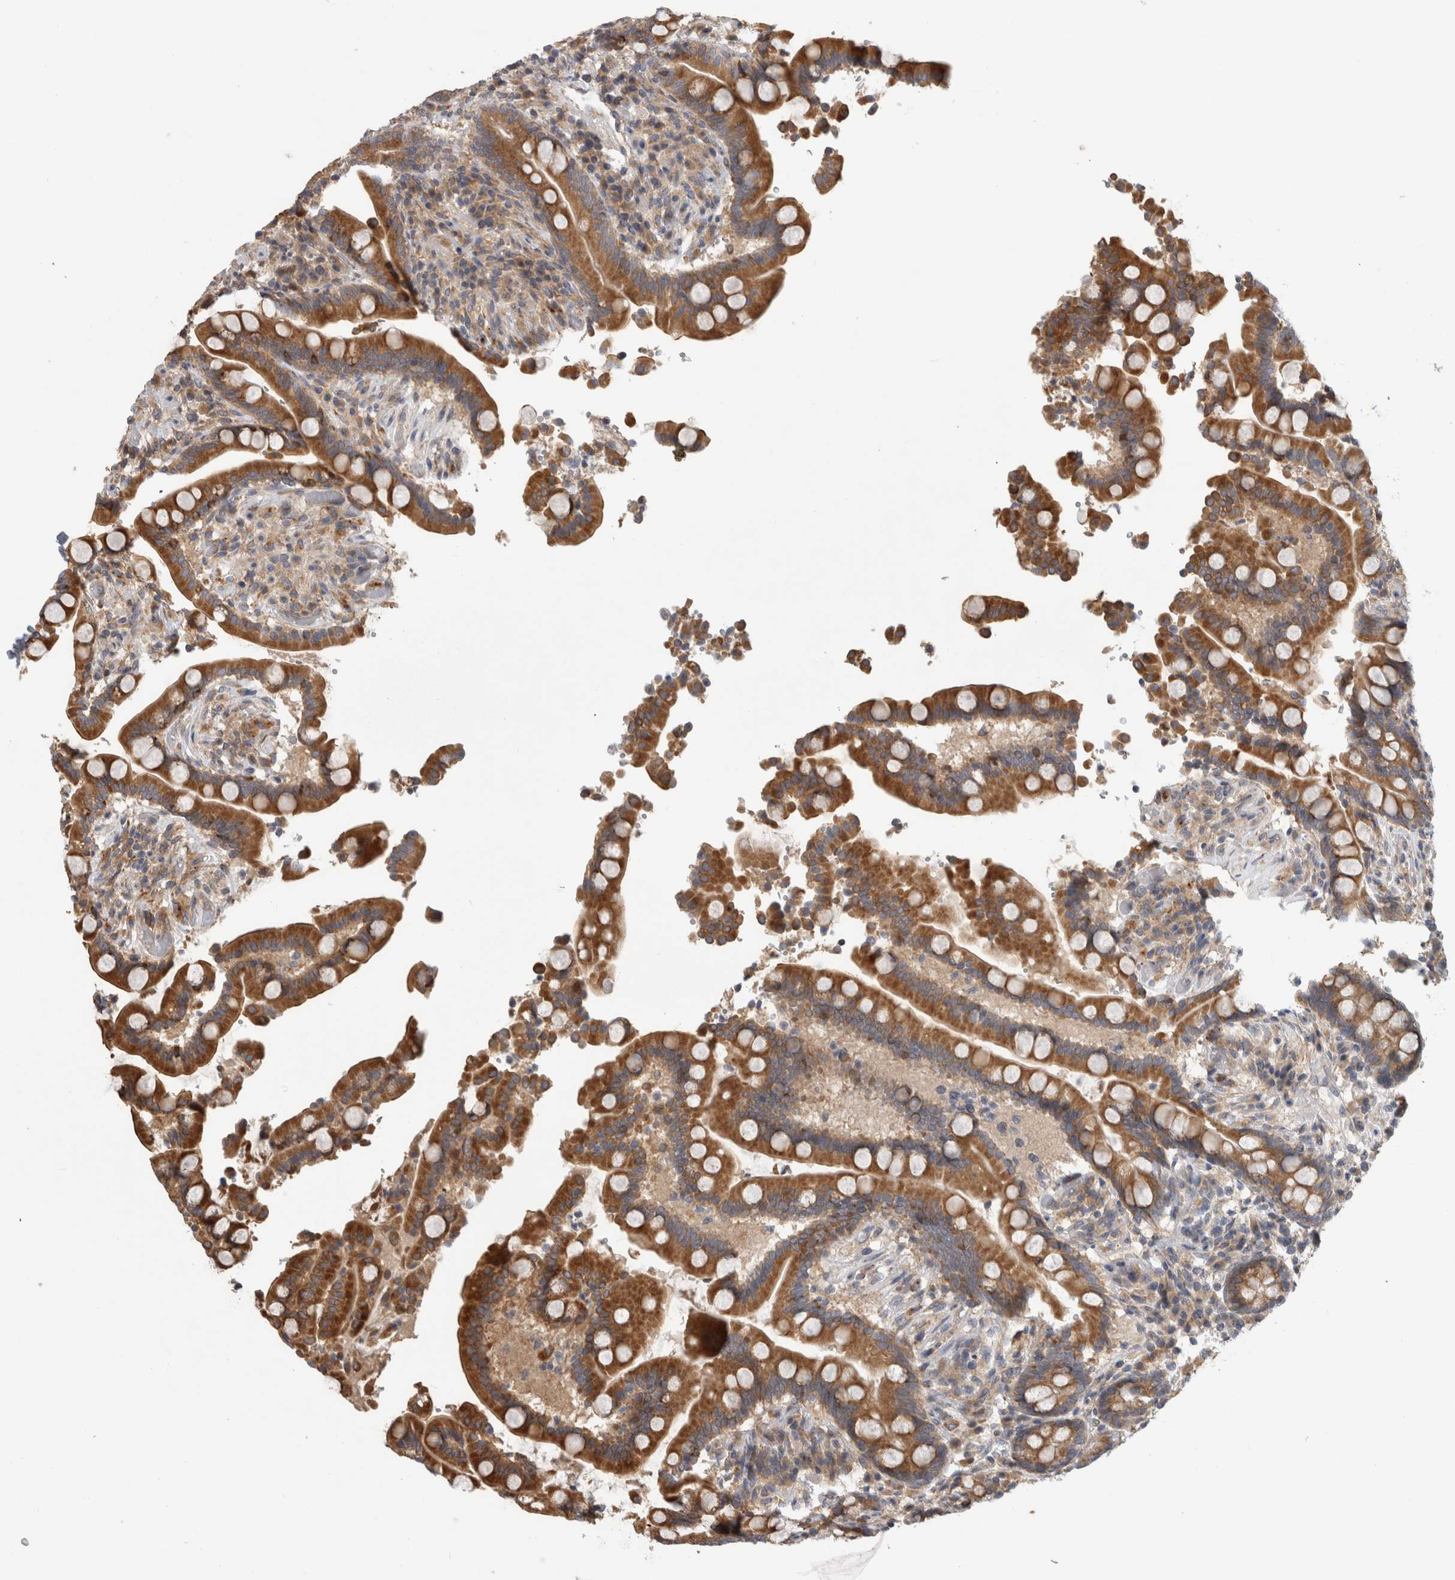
{"staining": {"intensity": "weak", "quantity": ">75%", "location": "cytoplasmic/membranous"}, "tissue": "colon", "cell_type": "Endothelial cells", "image_type": "normal", "snomed": [{"axis": "morphology", "description": "Normal tissue, NOS"}, {"axis": "topography", "description": "Colon"}], "caption": "The histopathology image displays immunohistochemical staining of benign colon. There is weak cytoplasmic/membranous expression is present in about >75% of endothelial cells. (DAB = brown stain, brightfield microscopy at high magnification).", "gene": "PARP6", "patient": {"sex": "male", "age": 73}}